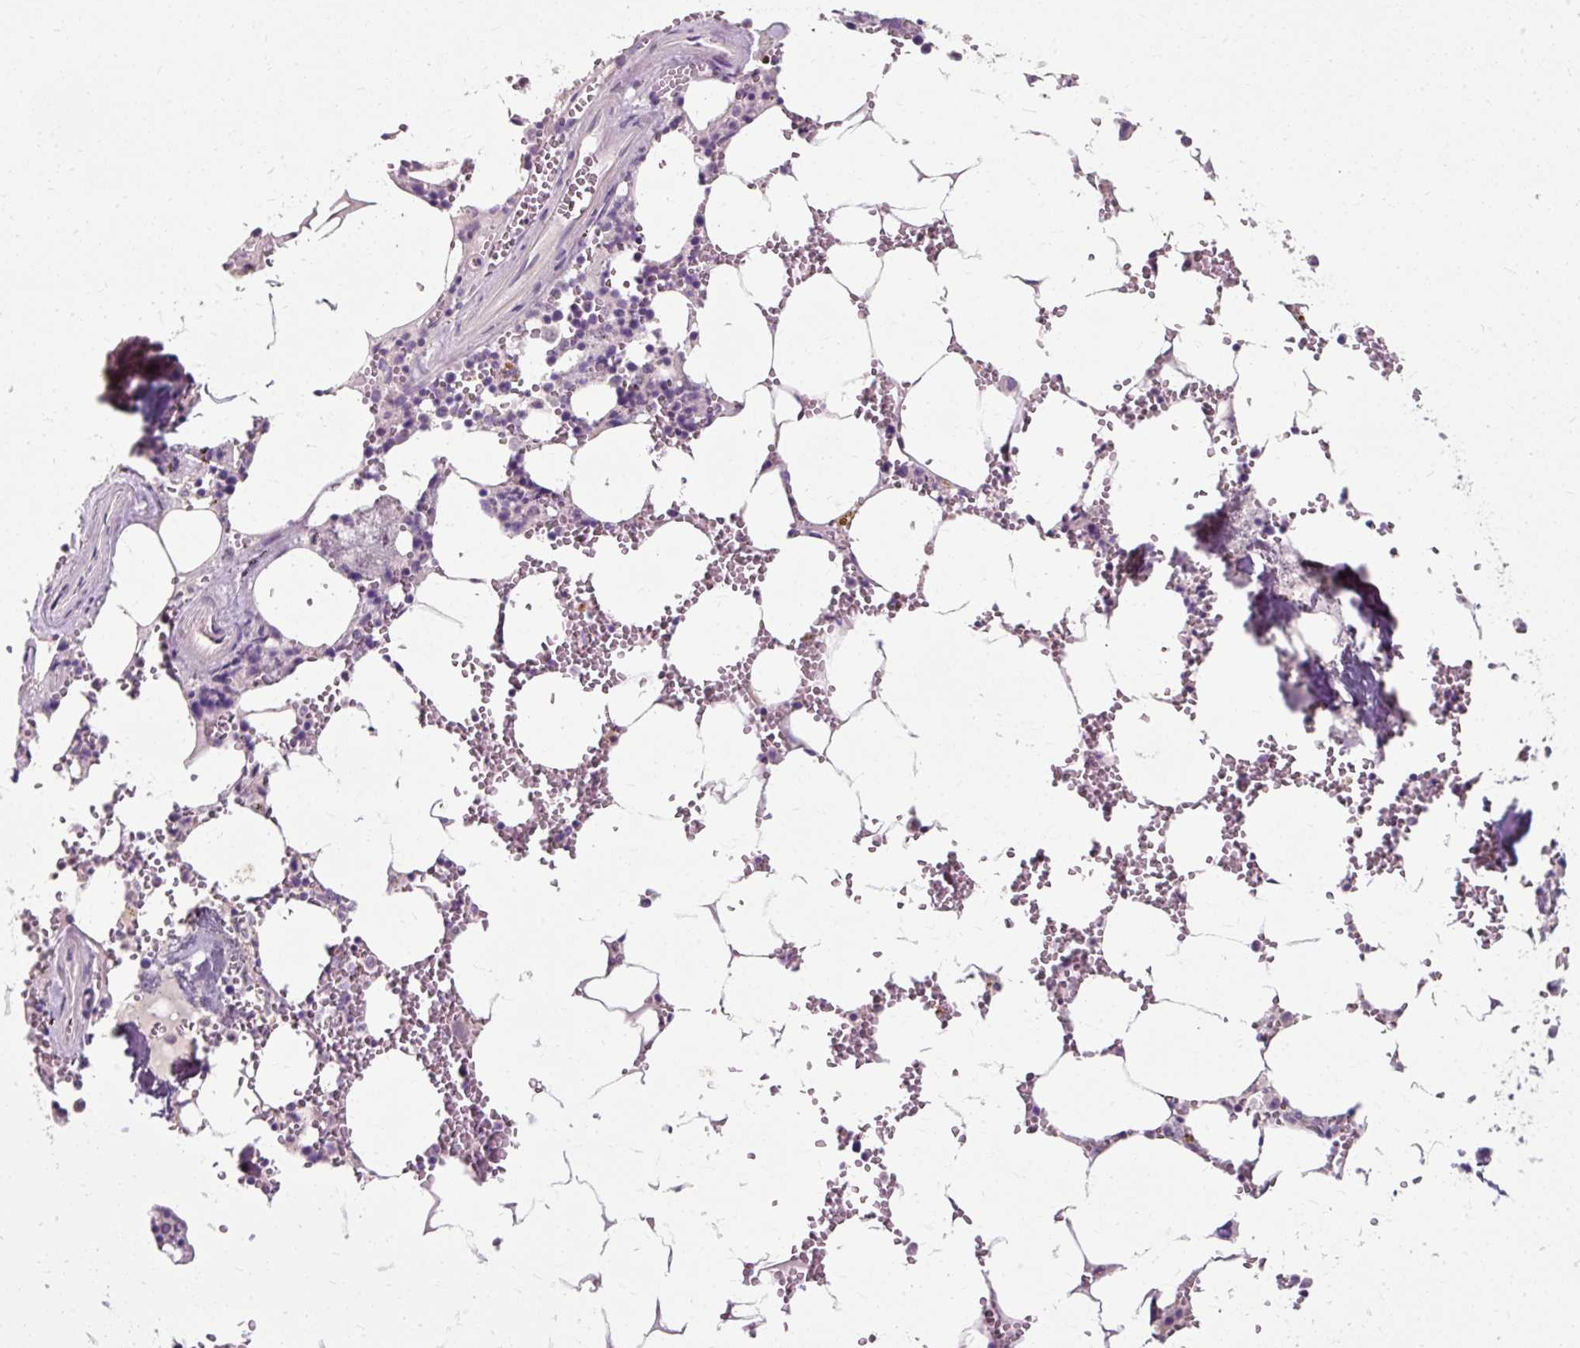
{"staining": {"intensity": "negative", "quantity": "none", "location": "none"}, "tissue": "bone marrow", "cell_type": "Hematopoietic cells", "image_type": "normal", "snomed": [{"axis": "morphology", "description": "Normal tissue, NOS"}, {"axis": "topography", "description": "Bone marrow"}], "caption": "This is an immunohistochemistry image of benign human bone marrow. There is no expression in hematopoietic cells.", "gene": "KLHL24", "patient": {"sex": "male", "age": 54}}